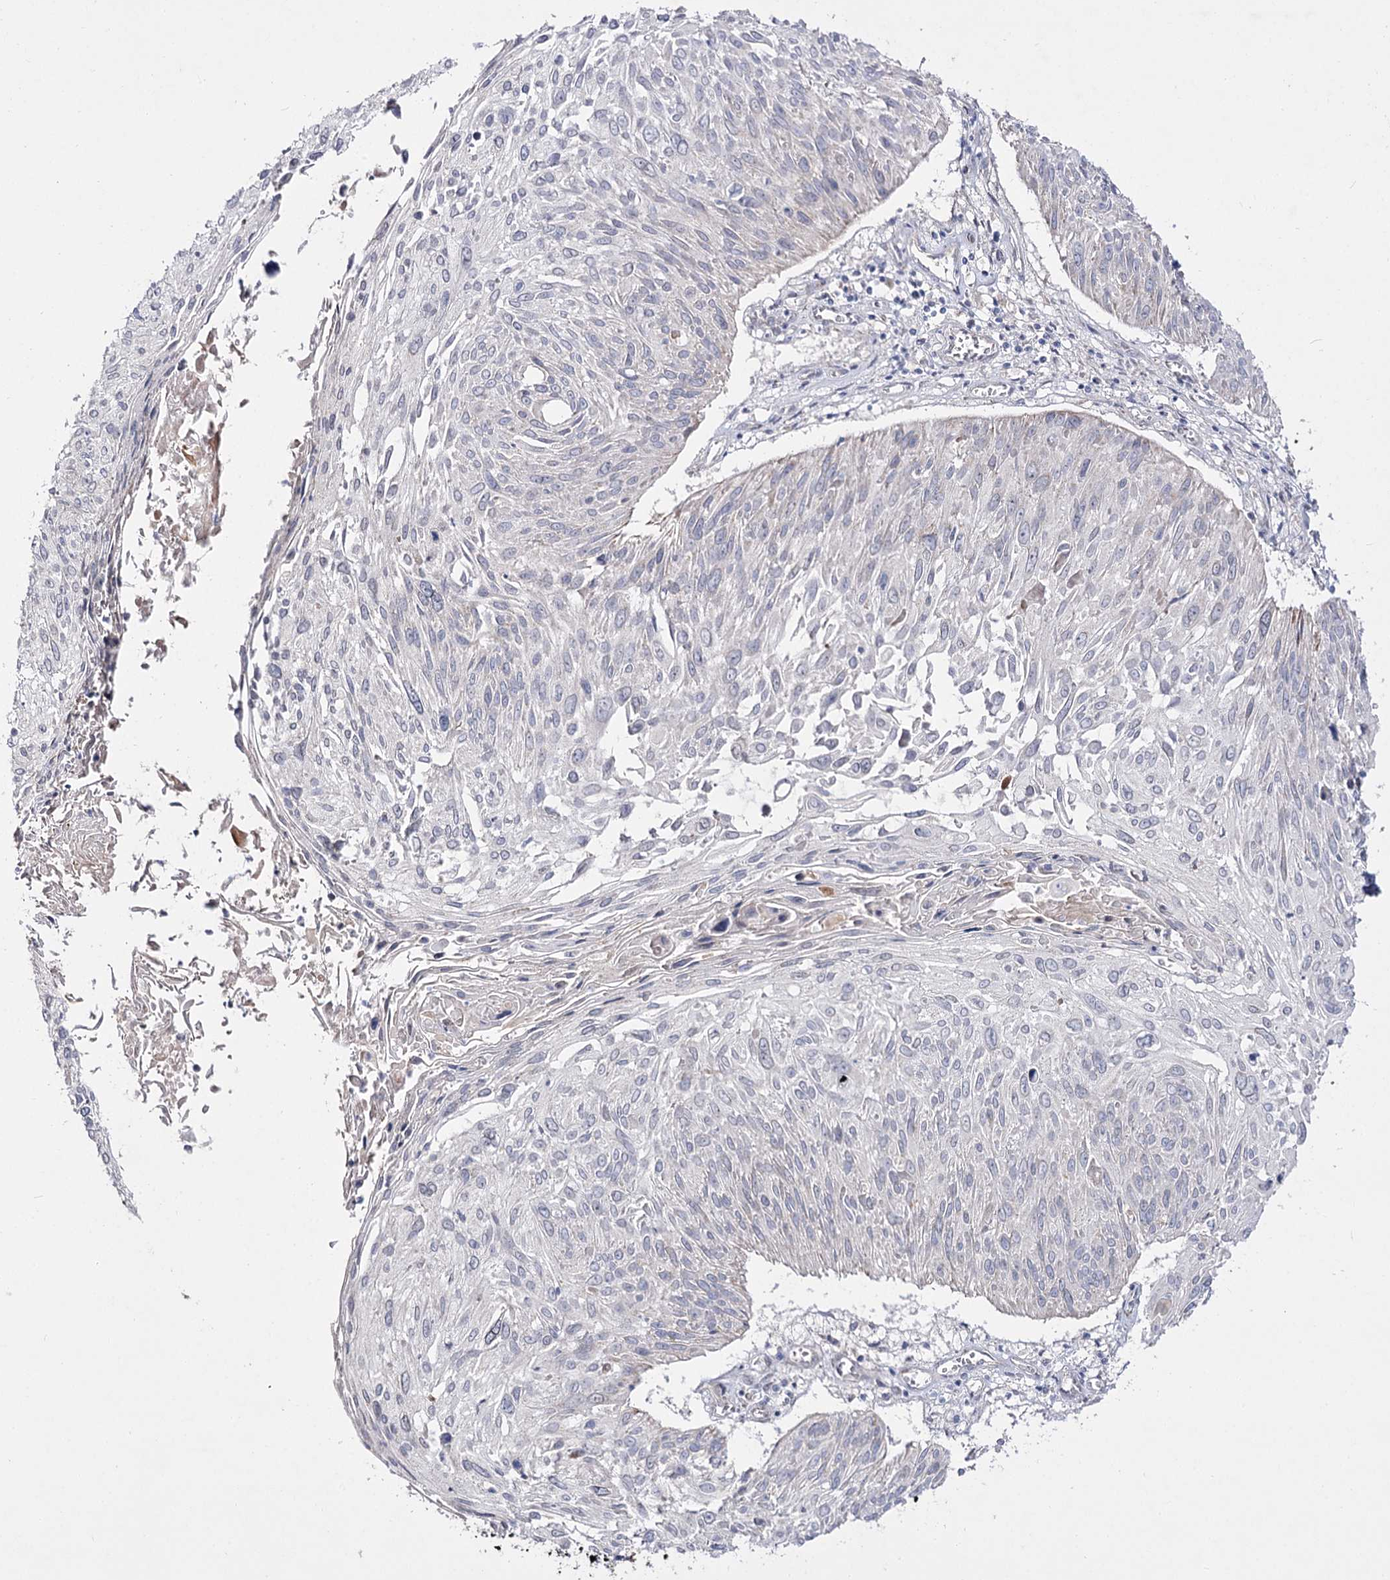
{"staining": {"intensity": "negative", "quantity": "none", "location": "none"}, "tissue": "cervical cancer", "cell_type": "Tumor cells", "image_type": "cancer", "snomed": [{"axis": "morphology", "description": "Squamous cell carcinoma, NOS"}, {"axis": "topography", "description": "Cervix"}], "caption": "The micrograph shows no staining of tumor cells in cervical cancer.", "gene": "C11orf80", "patient": {"sex": "female", "age": 51}}